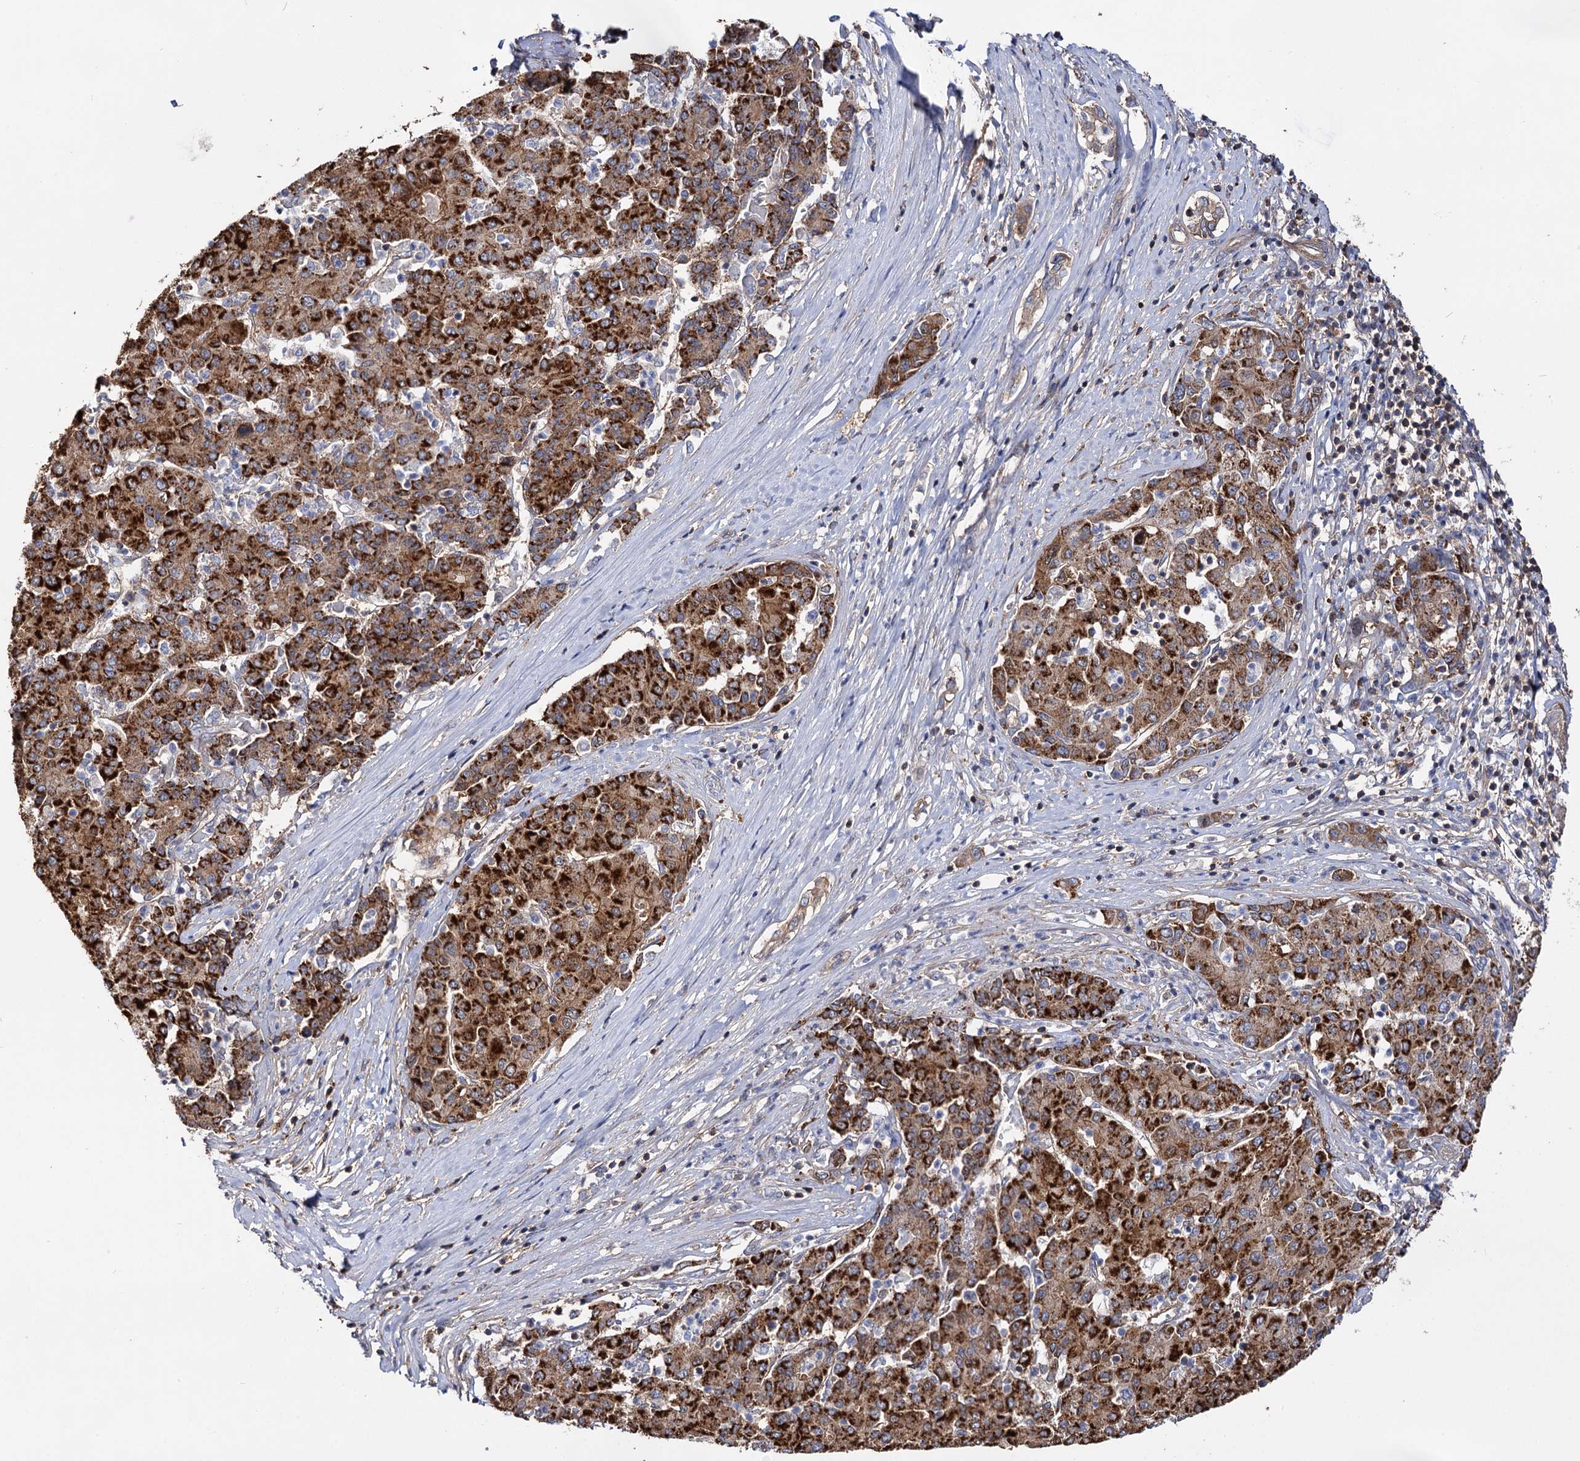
{"staining": {"intensity": "strong", "quantity": ">75%", "location": "cytoplasmic/membranous"}, "tissue": "liver cancer", "cell_type": "Tumor cells", "image_type": "cancer", "snomed": [{"axis": "morphology", "description": "Carcinoma, Hepatocellular, NOS"}, {"axis": "topography", "description": "Liver"}], "caption": "Immunohistochemistry histopathology image of neoplastic tissue: hepatocellular carcinoma (liver) stained using IHC exhibits high levels of strong protein expression localized specifically in the cytoplasmic/membranous of tumor cells, appearing as a cytoplasmic/membranous brown color.", "gene": "IDI1", "patient": {"sex": "male", "age": 65}}